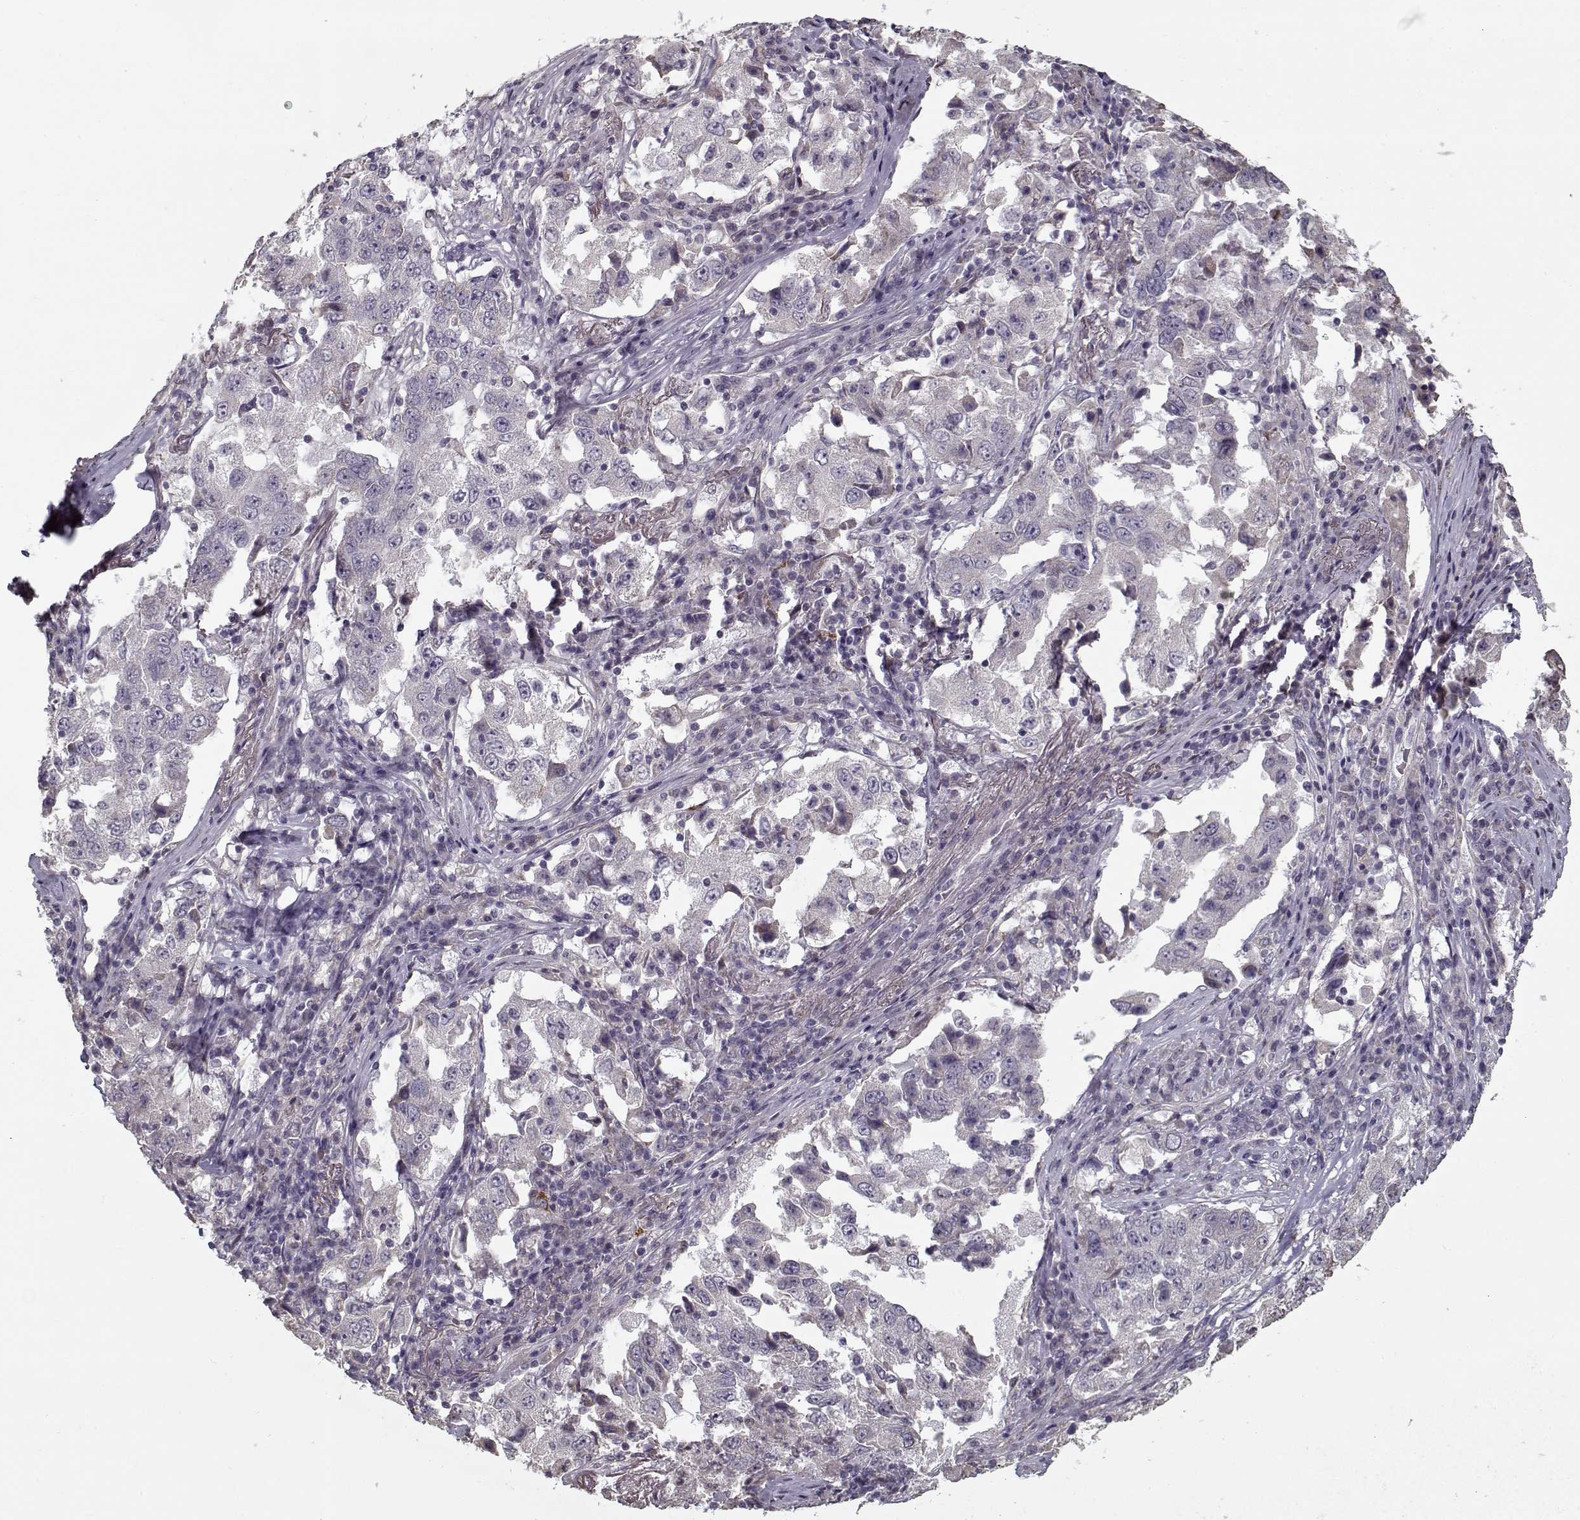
{"staining": {"intensity": "negative", "quantity": "none", "location": "none"}, "tissue": "lung cancer", "cell_type": "Tumor cells", "image_type": "cancer", "snomed": [{"axis": "morphology", "description": "Adenocarcinoma, NOS"}, {"axis": "topography", "description": "Lung"}], "caption": "Immunohistochemistry (IHC) micrograph of human lung cancer stained for a protein (brown), which shows no positivity in tumor cells.", "gene": "LAMA2", "patient": {"sex": "male", "age": 73}}